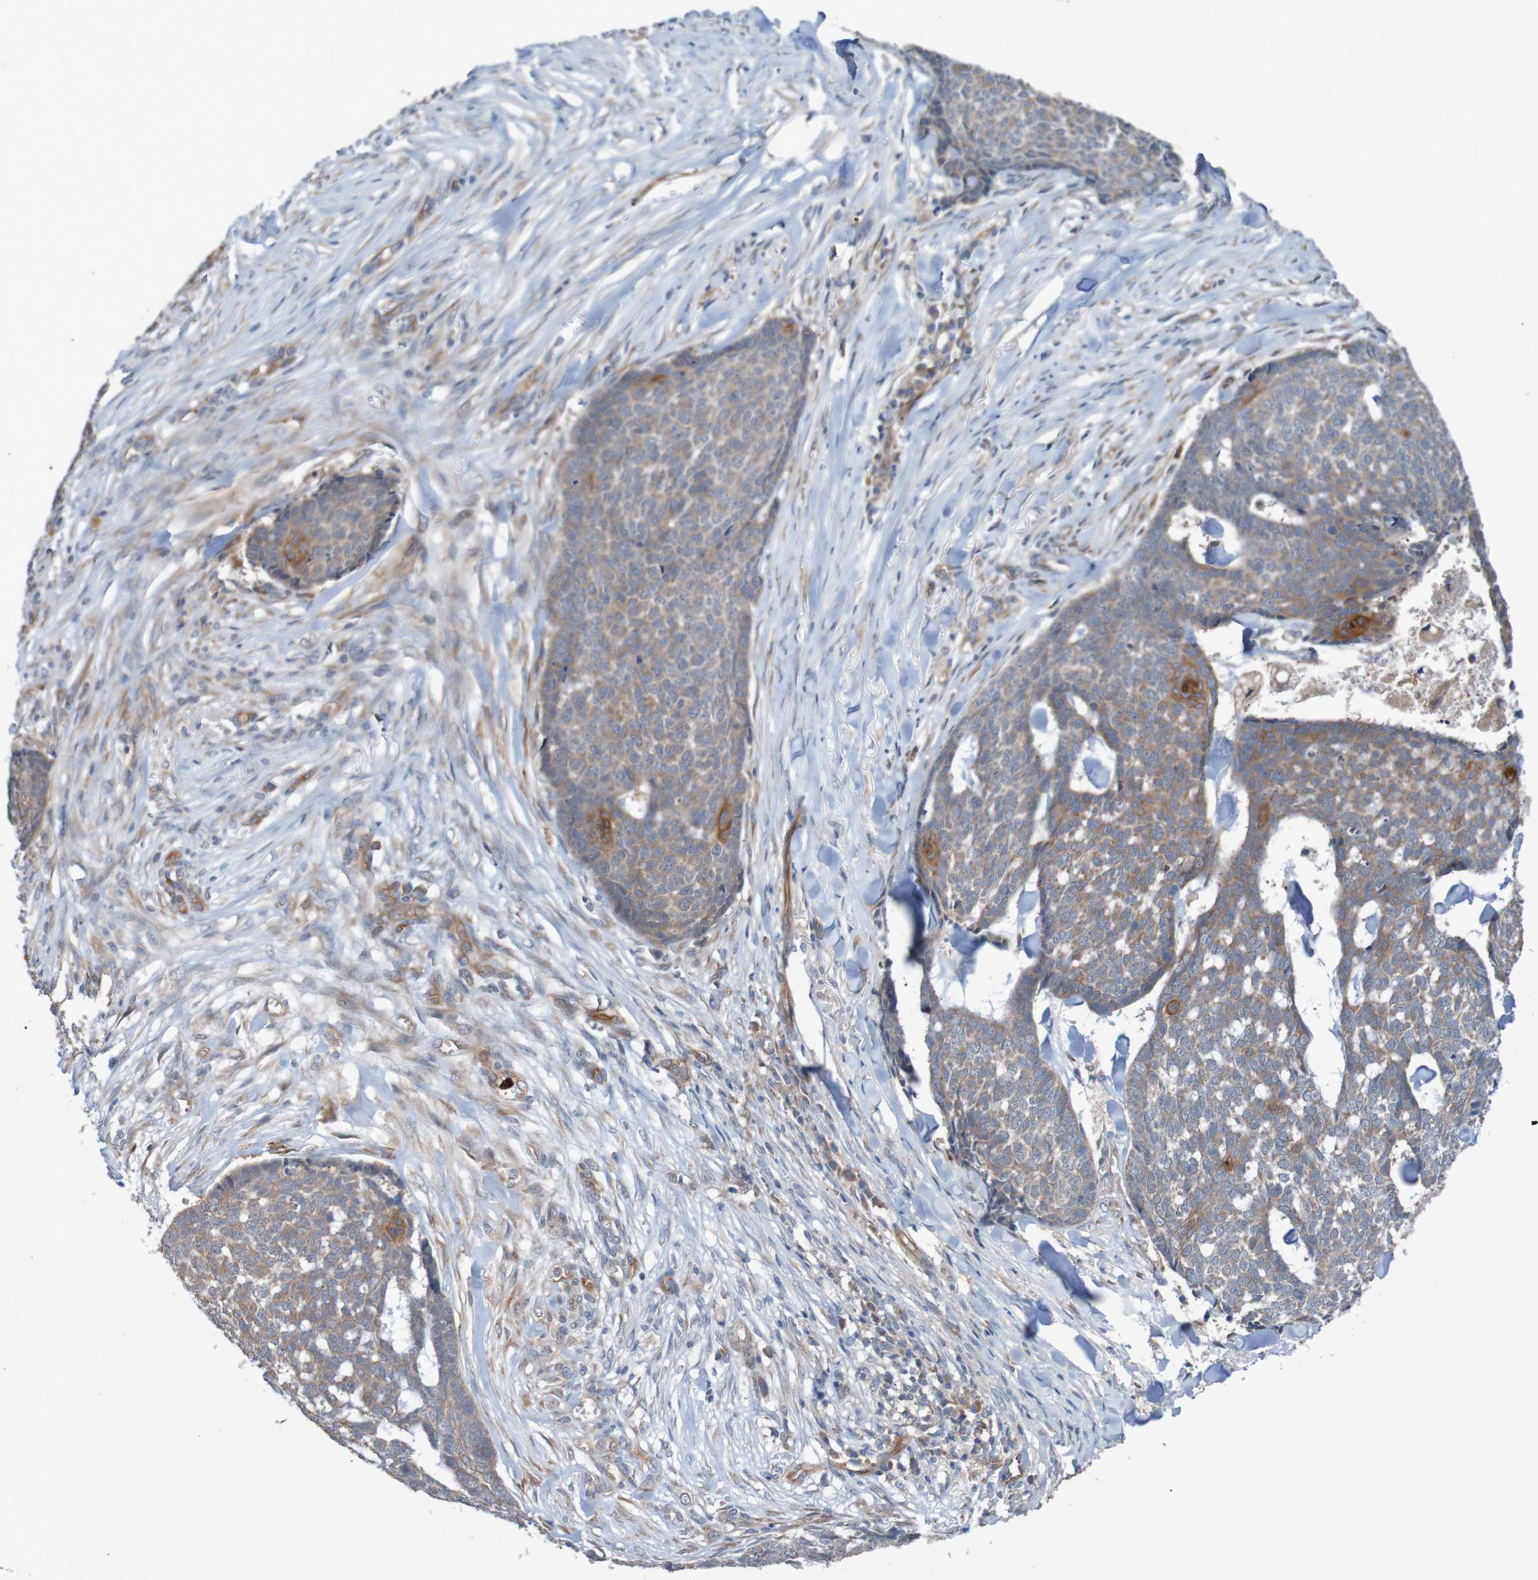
{"staining": {"intensity": "moderate", "quantity": "25%-75%", "location": "cytoplasmic/membranous"}, "tissue": "skin cancer", "cell_type": "Tumor cells", "image_type": "cancer", "snomed": [{"axis": "morphology", "description": "Basal cell carcinoma"}, {"axis": "topography", "description": "Skin"}], "caption": "Brown immunohistochemical staining in human basal cell carcinoma (skin) displays moderate cytoplasmic/membranous positivity in about 25%-75% of tumor cells.", "gene": "ST8SIA6", "patient": {"sex": "male", "age": 84}}